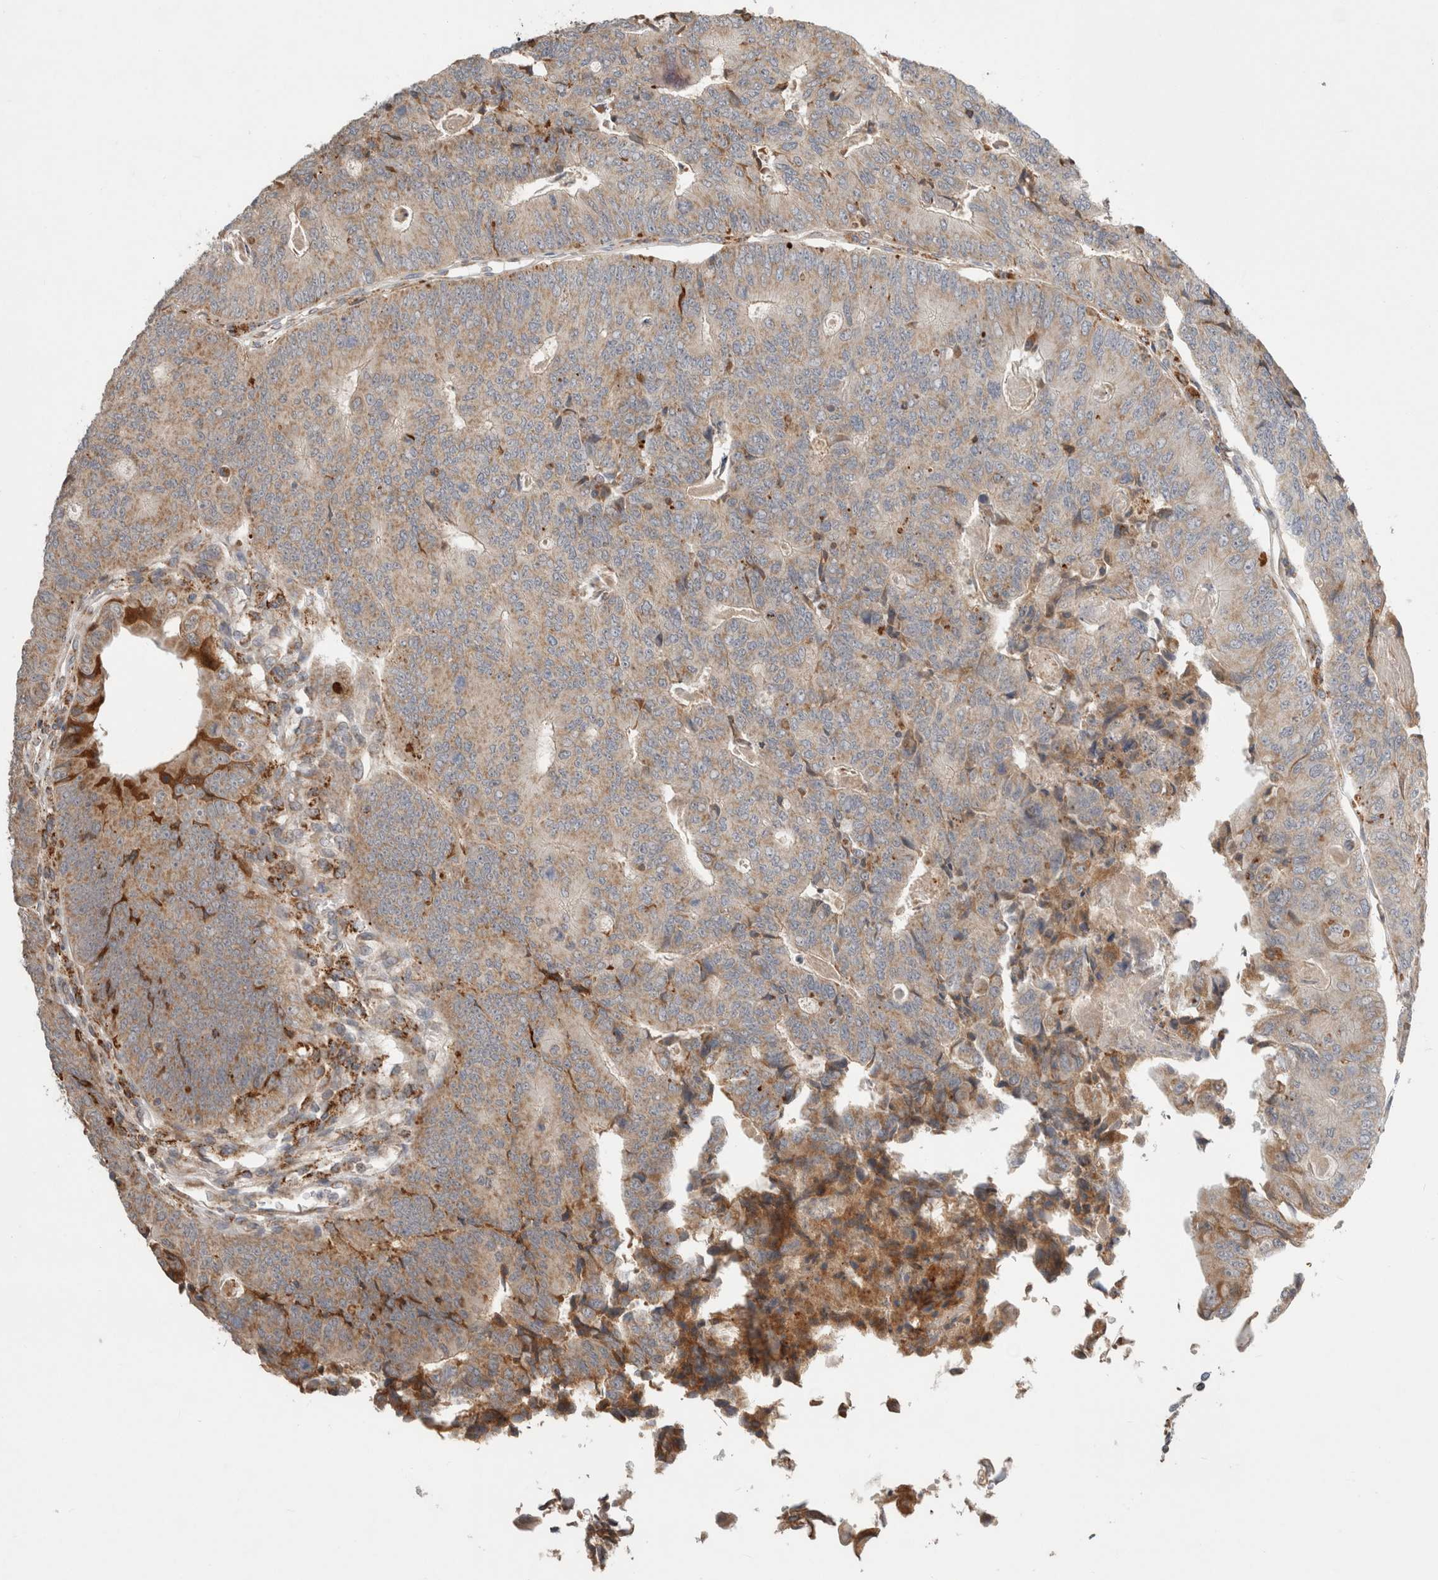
{"staining": {"intensity": "moderate", "quantity": ">75%", "location": "cytoplasmic/membranous"}, "tissue": "colorectal cancer", "cell_type": "Tumor cells", "image_type": "cancer", "snomed": [{"axis": "morphology", "description": "Adenocarcinoma, NOS"}, {"axis": "topography", "description": "Colon"}], "caption": "Tumor cells exhibit medium levels of moderate cytoplasmic/membranous expression in about >75% of cells in adenocarcinoma (colorectal).", "gene": "HROB", "patient": {"sex": "female", "age": 67}}